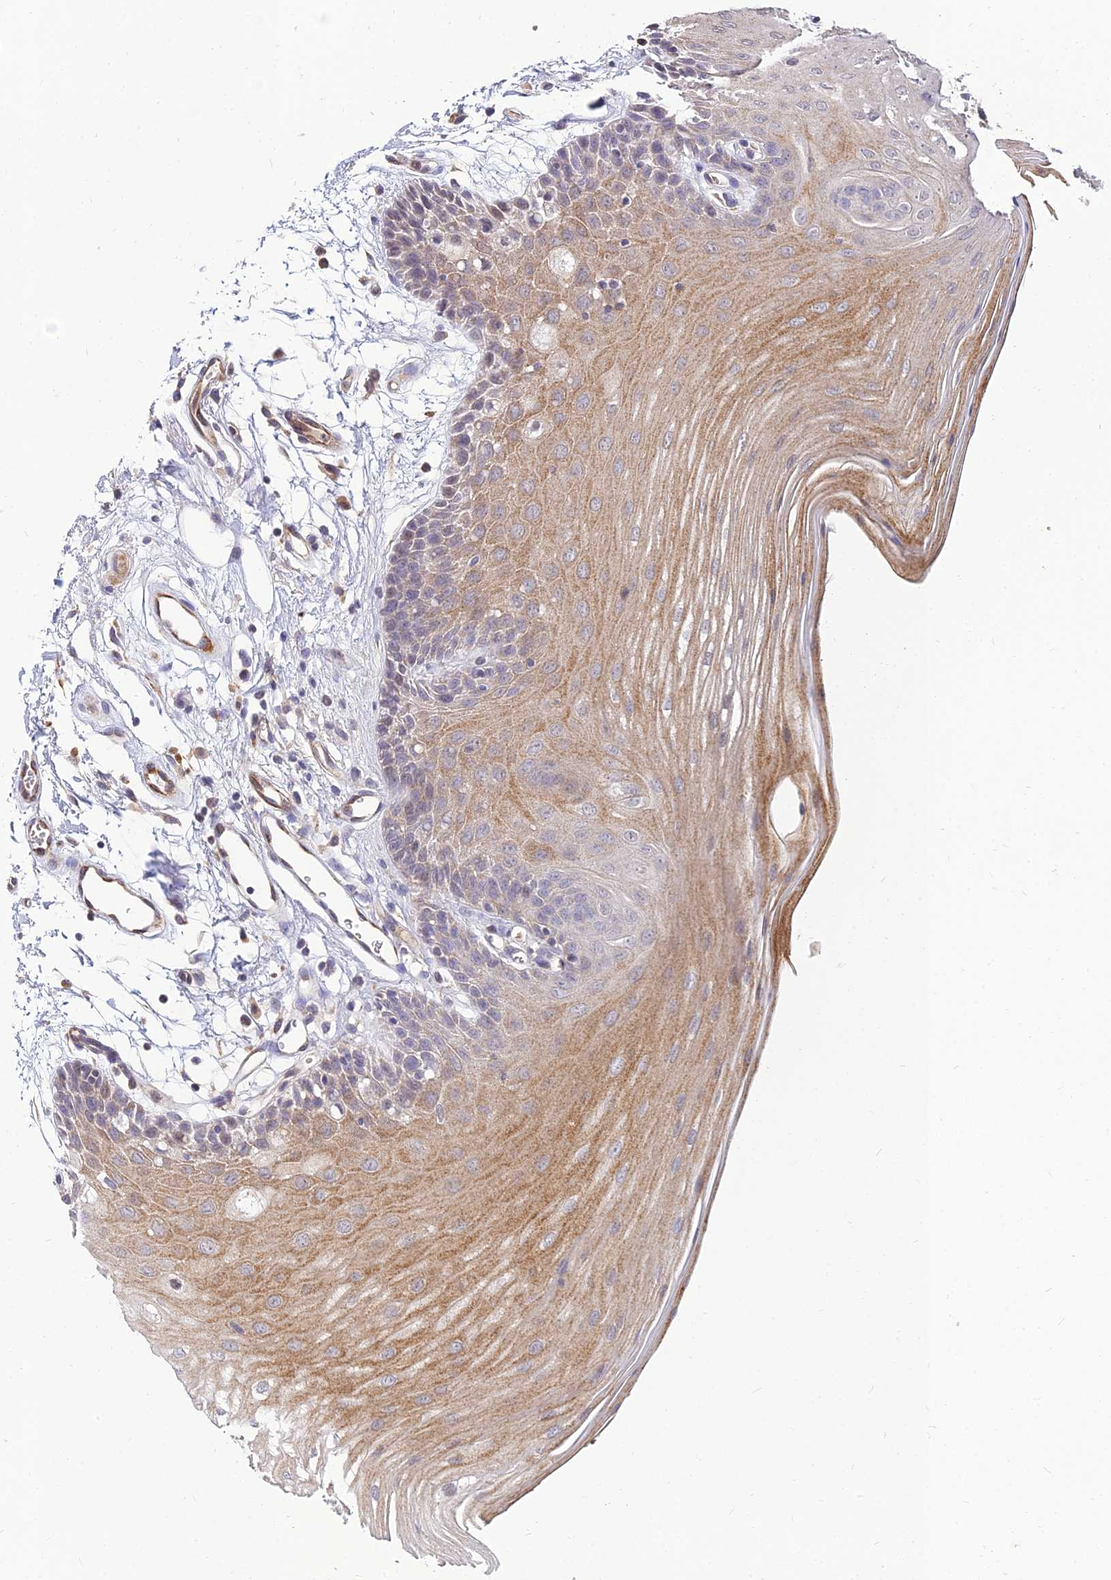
{"staining": {"intensity": "moderate", "quantity": "25%-75%", "location": "cytoplasmic/membranous"}, "tissue": "oral mucosa", "cell_type": "Squamous epithelial cells", "image_type": "normal", "snomed": [{"axis": "morphology", "description": "Normal tissue, NOS"}, {"axis": "topography", "description": "Oral tissue"}, {"axis": "topography", "description": "Tounge, NOS"}], "caption": "An image of oral mucosa stained for a protein reveals moderate cytoplasmic/membranous brown staining in squamous epithelial cells.", "gene": "NPY", "patient": {"sex": "female", "age": 73}}